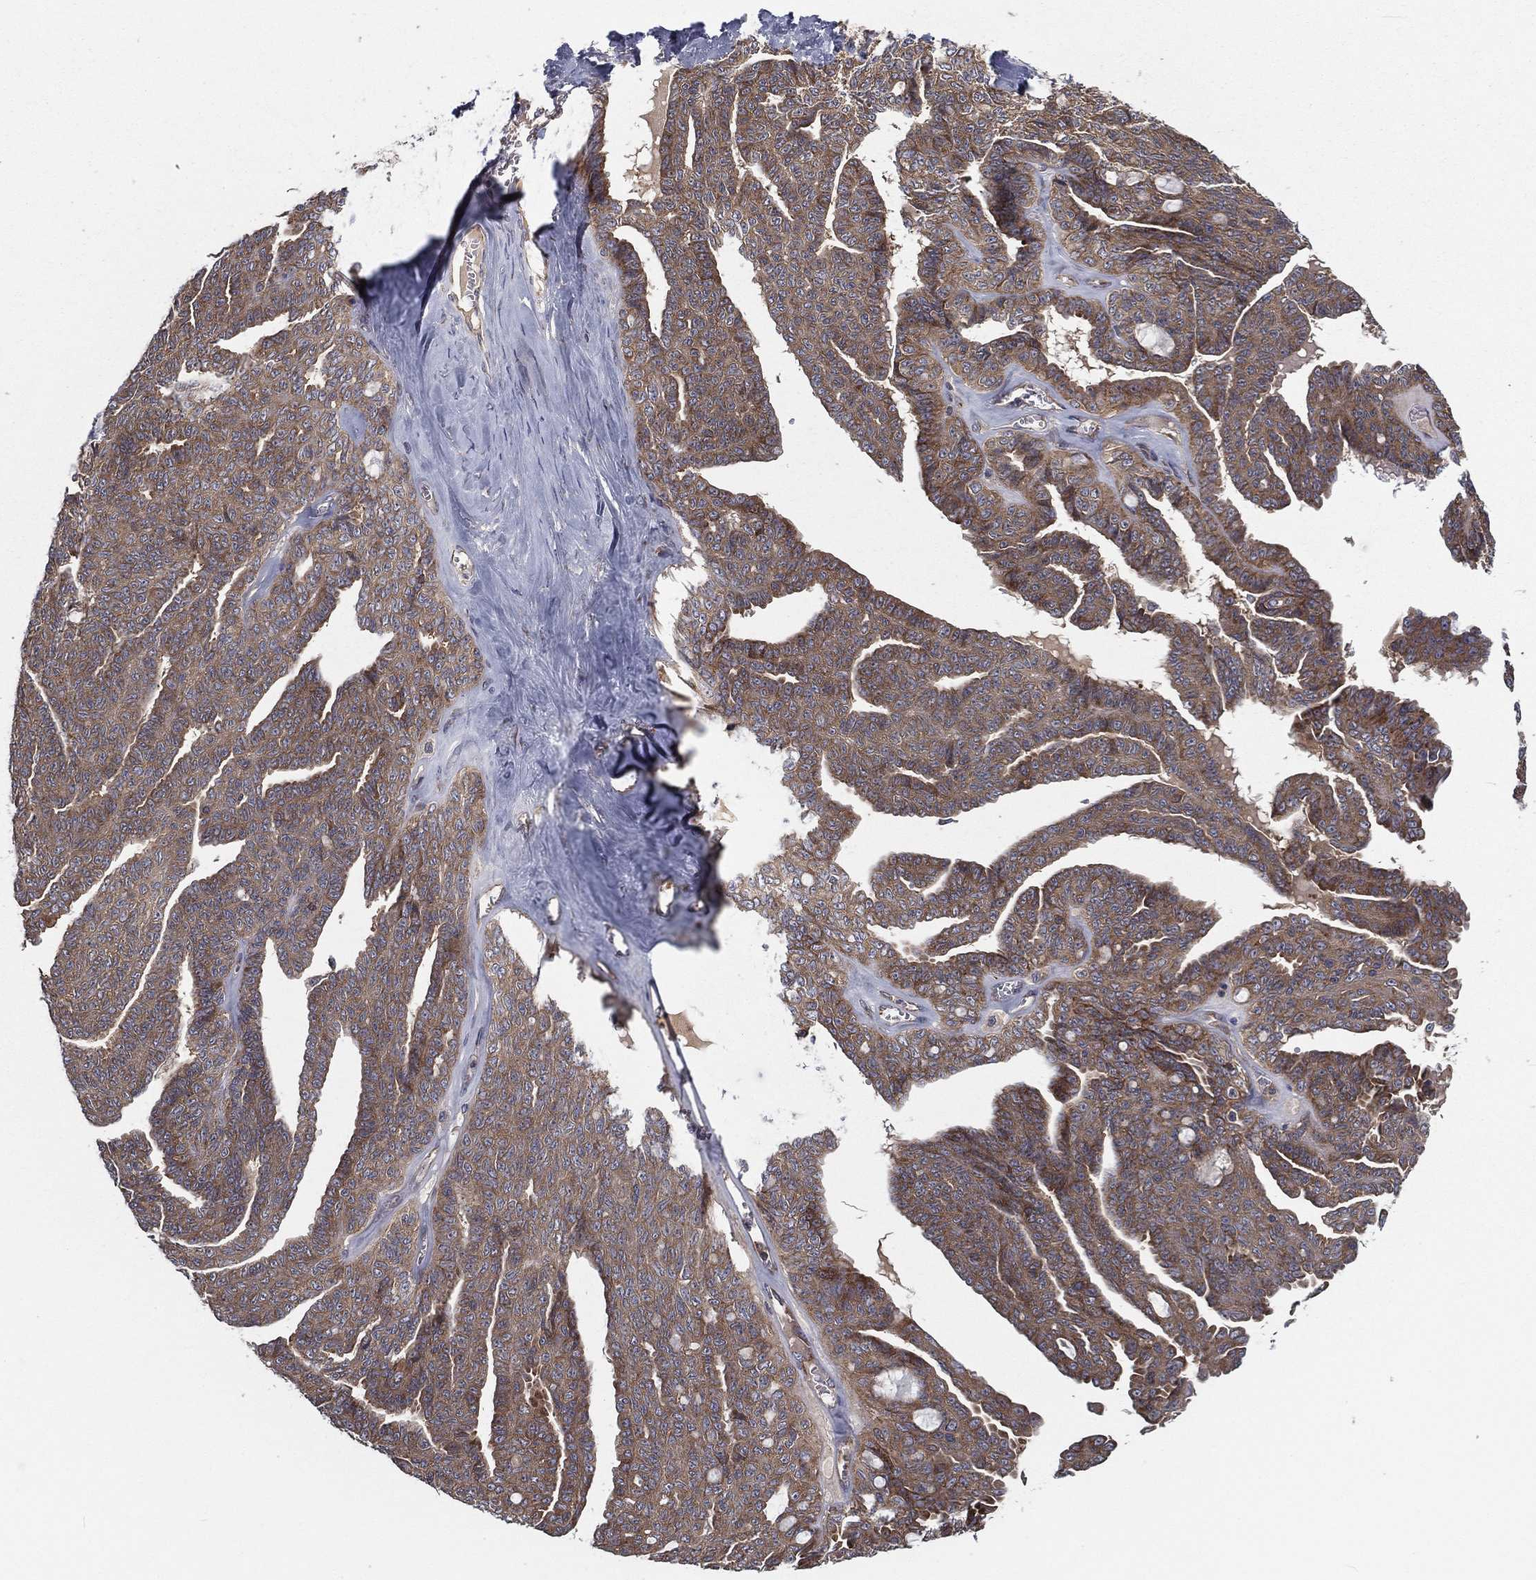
{"staining": {"intensity": "moderate", "quantity": ">75%", "location": "cytoplasmic/membranous"}, "tissue": "ovarian cancer", "cell_type": "Tumor cells", "image_type": "cancer", "snomed": [{"axis": "morphology", "description": "Cystadenocarcinoma, serous, NOS"}, {"axis": "topography", "description": "Ovary"}], "caption": "Moderate cytoplasmic/membranous protein positivity is present in about >75% of tumor cells in serous cystadenocarcinoma (ovarian).", "gene": "EIF2B5", "patient": {"sex": "female", "age": 71}}